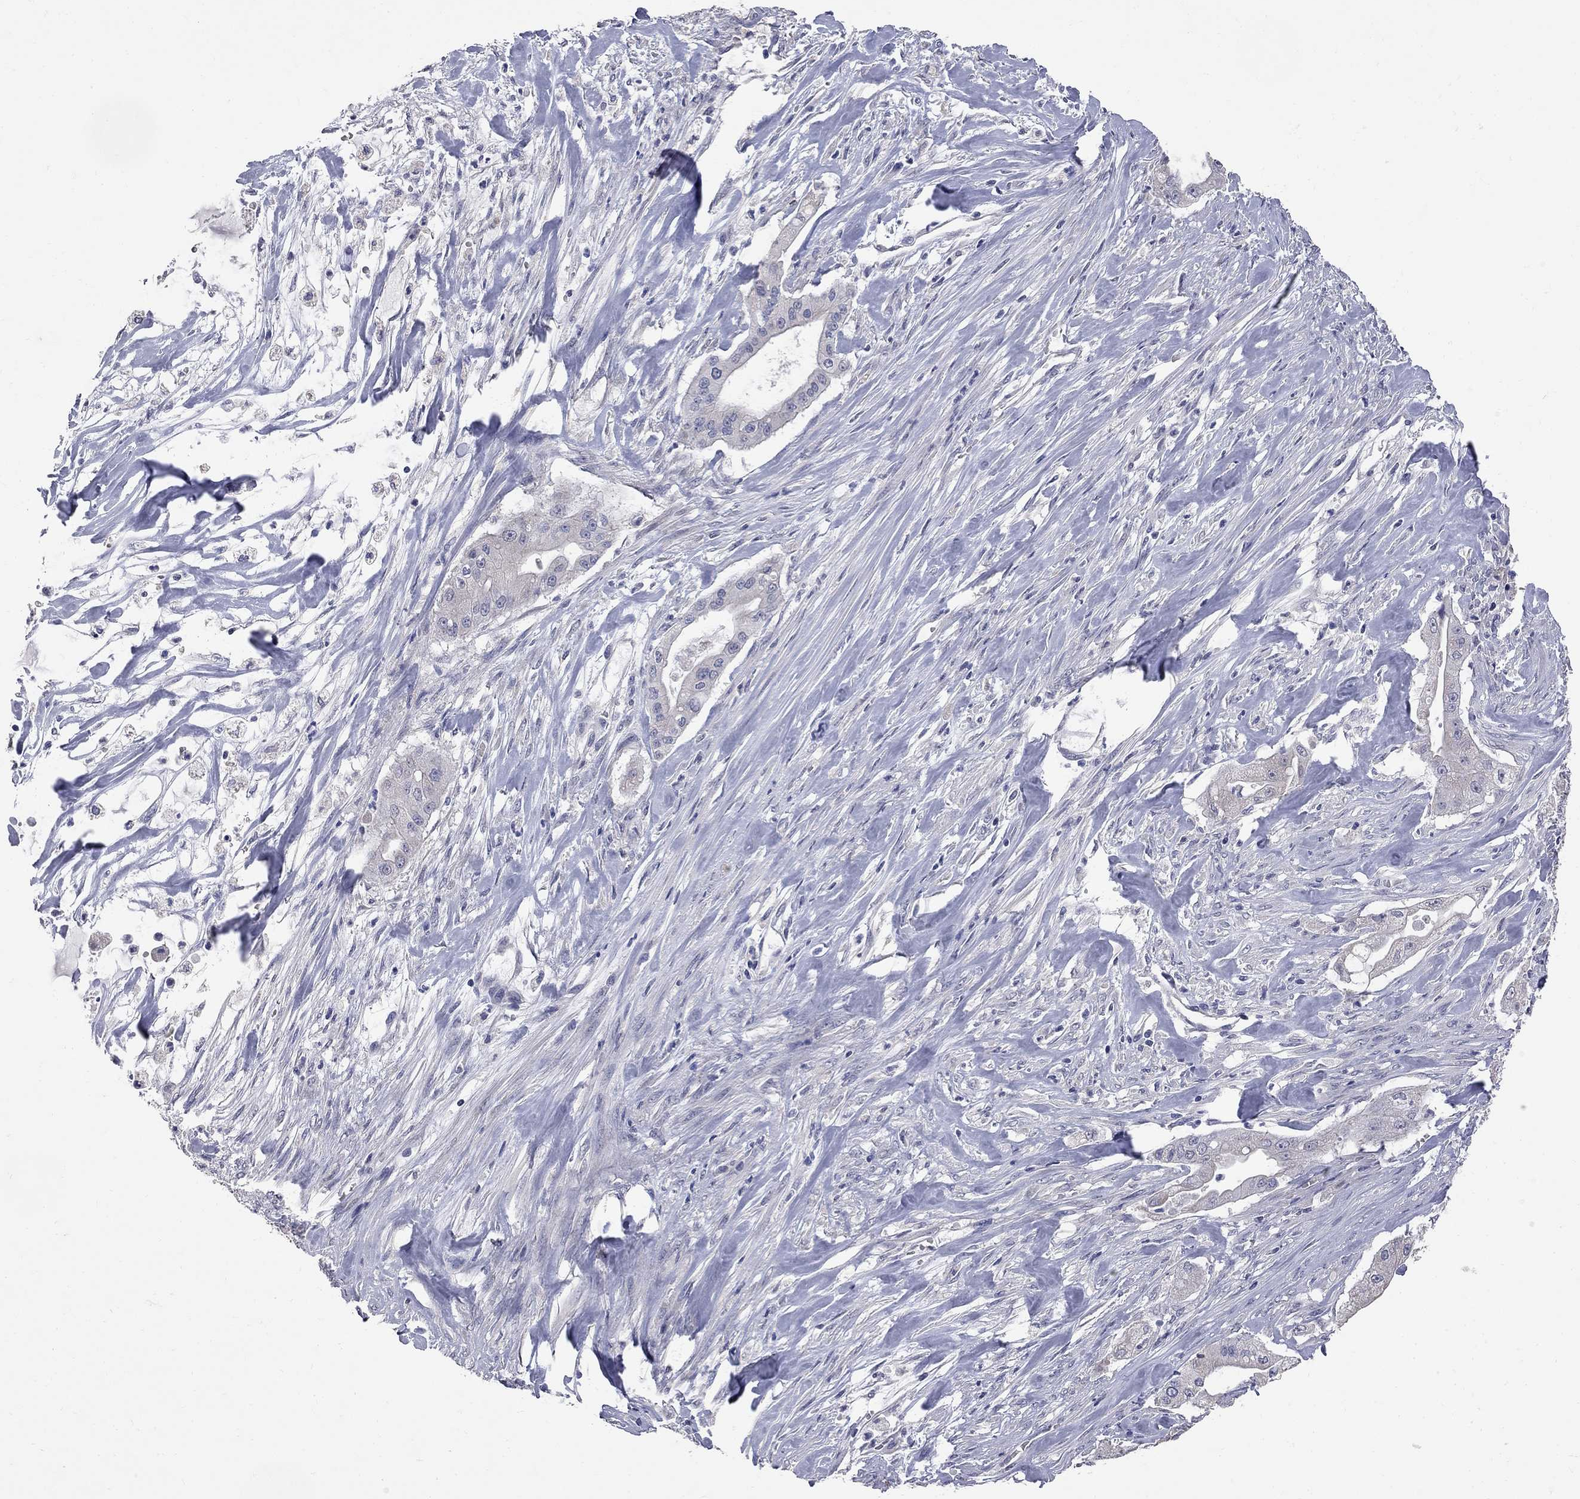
{"staining": {"intensity": "negative", "quantity": "none", "location": "none"}, "tissue": "pancreatic cancer", "cell_type": "Tumor cells", "image_type": "cancer", "snomed": [{"axis": "morphology", "description": "Normal tissue, NOS"}, {"axis": "morphology", "description": "Inflammation, NOS"}, {"axis": "morphology", "description": "Adenocarcinoma, NOS"}, {"axis": "topography", "description": "Pancreas"}], "caption": "IHC histopathology image of neoplastic tissue: human pancreatic adenocarcinoma stained with DAB displays no significant protein staining in tumor cells. (Brightfield microscopy of DAB (3,3'-diaminobenzidine) immunohistochemistry (IHC) at high magnification).", "gene": "NOS2", "patient": {"sex": "male", "age": 57}}